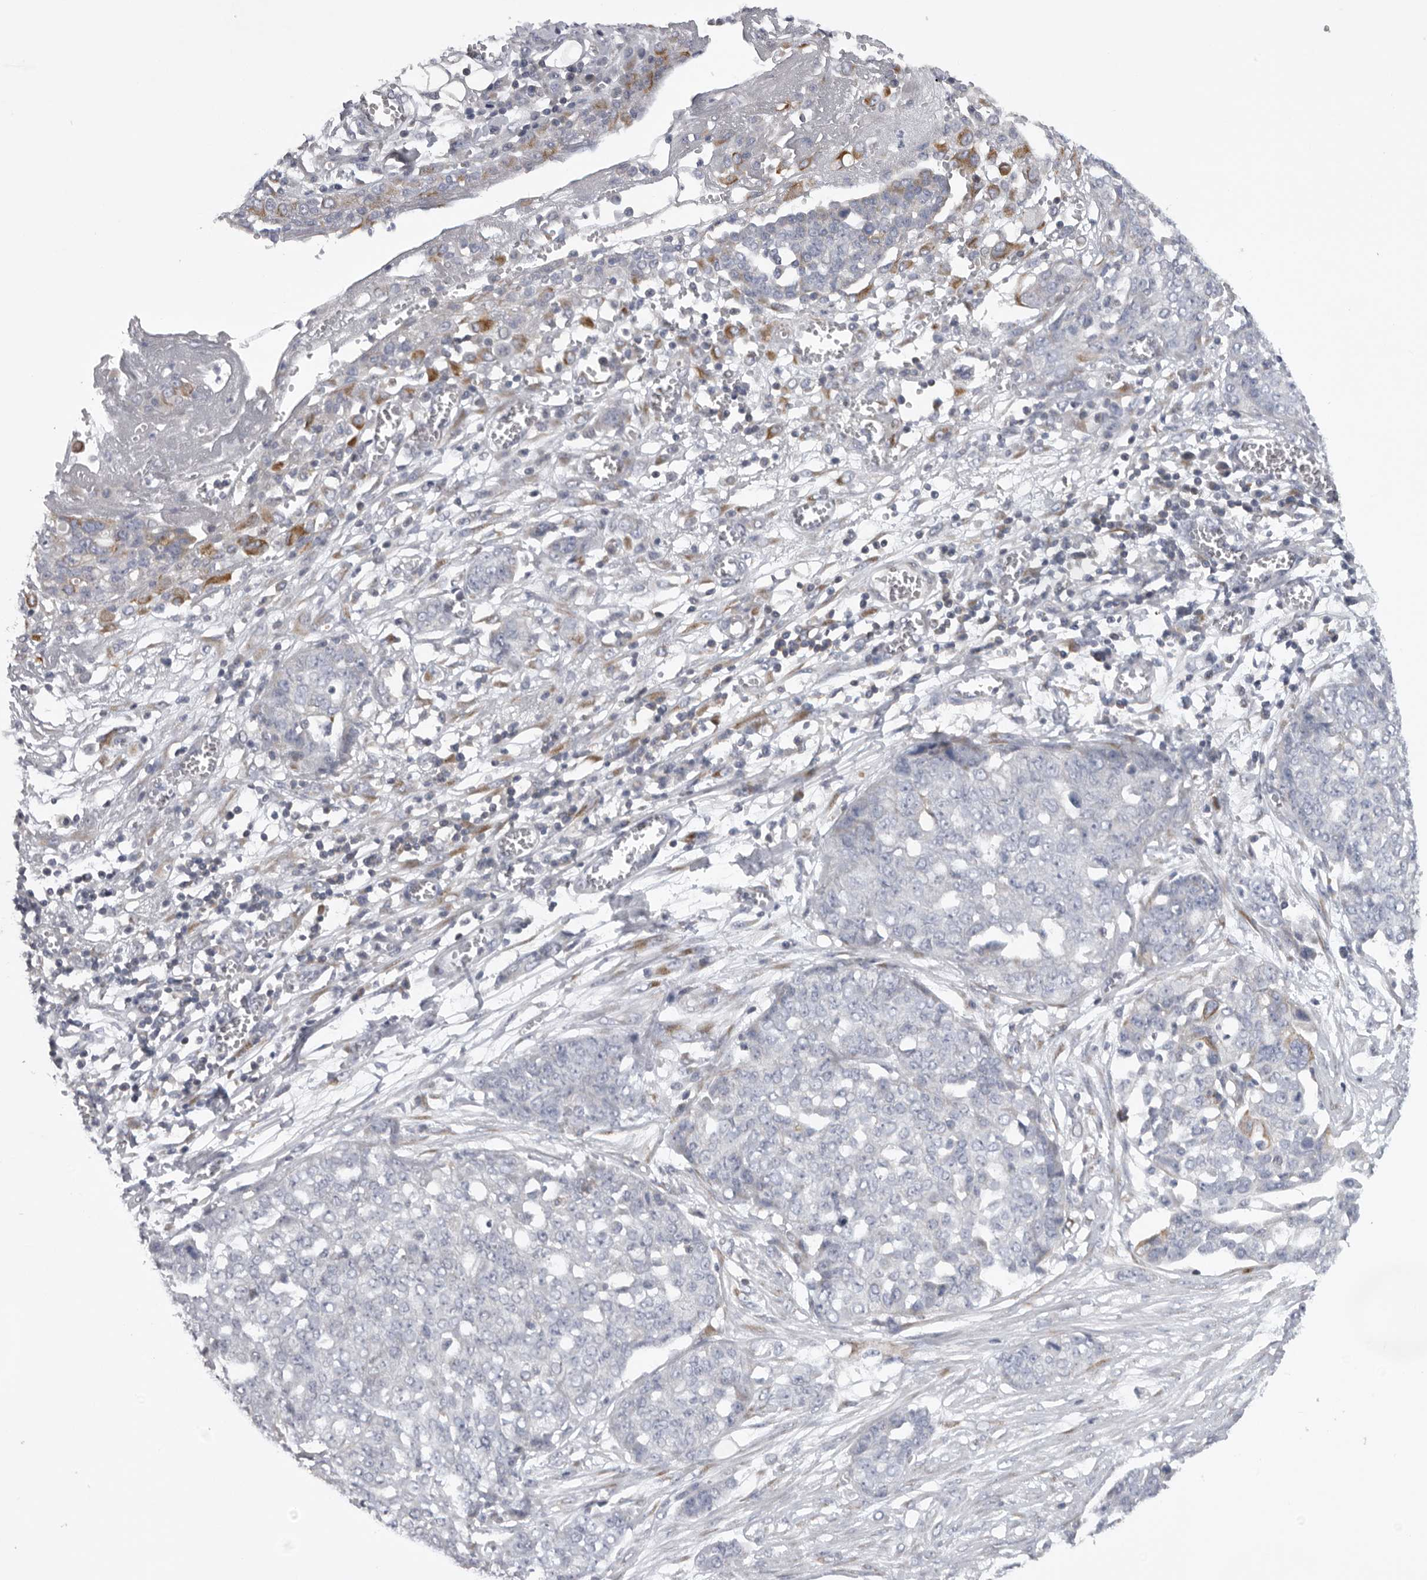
{"staining": {"intensity": "negative", "quantity": "none", "location": "none"}, "tissue": "ovarian cancer", "cell_type": "Tumor cells", "image_type": "cancer", "snomed": [{"axis": "morphology", "description": "Cystadenocarcinoma, serous, NOS"}, {"axis": "topography", "description": "Soft tissue"}, {"axis": "topography", "description": "Ovary"}], "caption": "The immunohistochemistry image has no significant positivity in tumor cells of ovarian cancer (serous cystadenocarcinoma) tissue.", "gene": "USP24", "patient": {"sex": "female", "age": 57}}